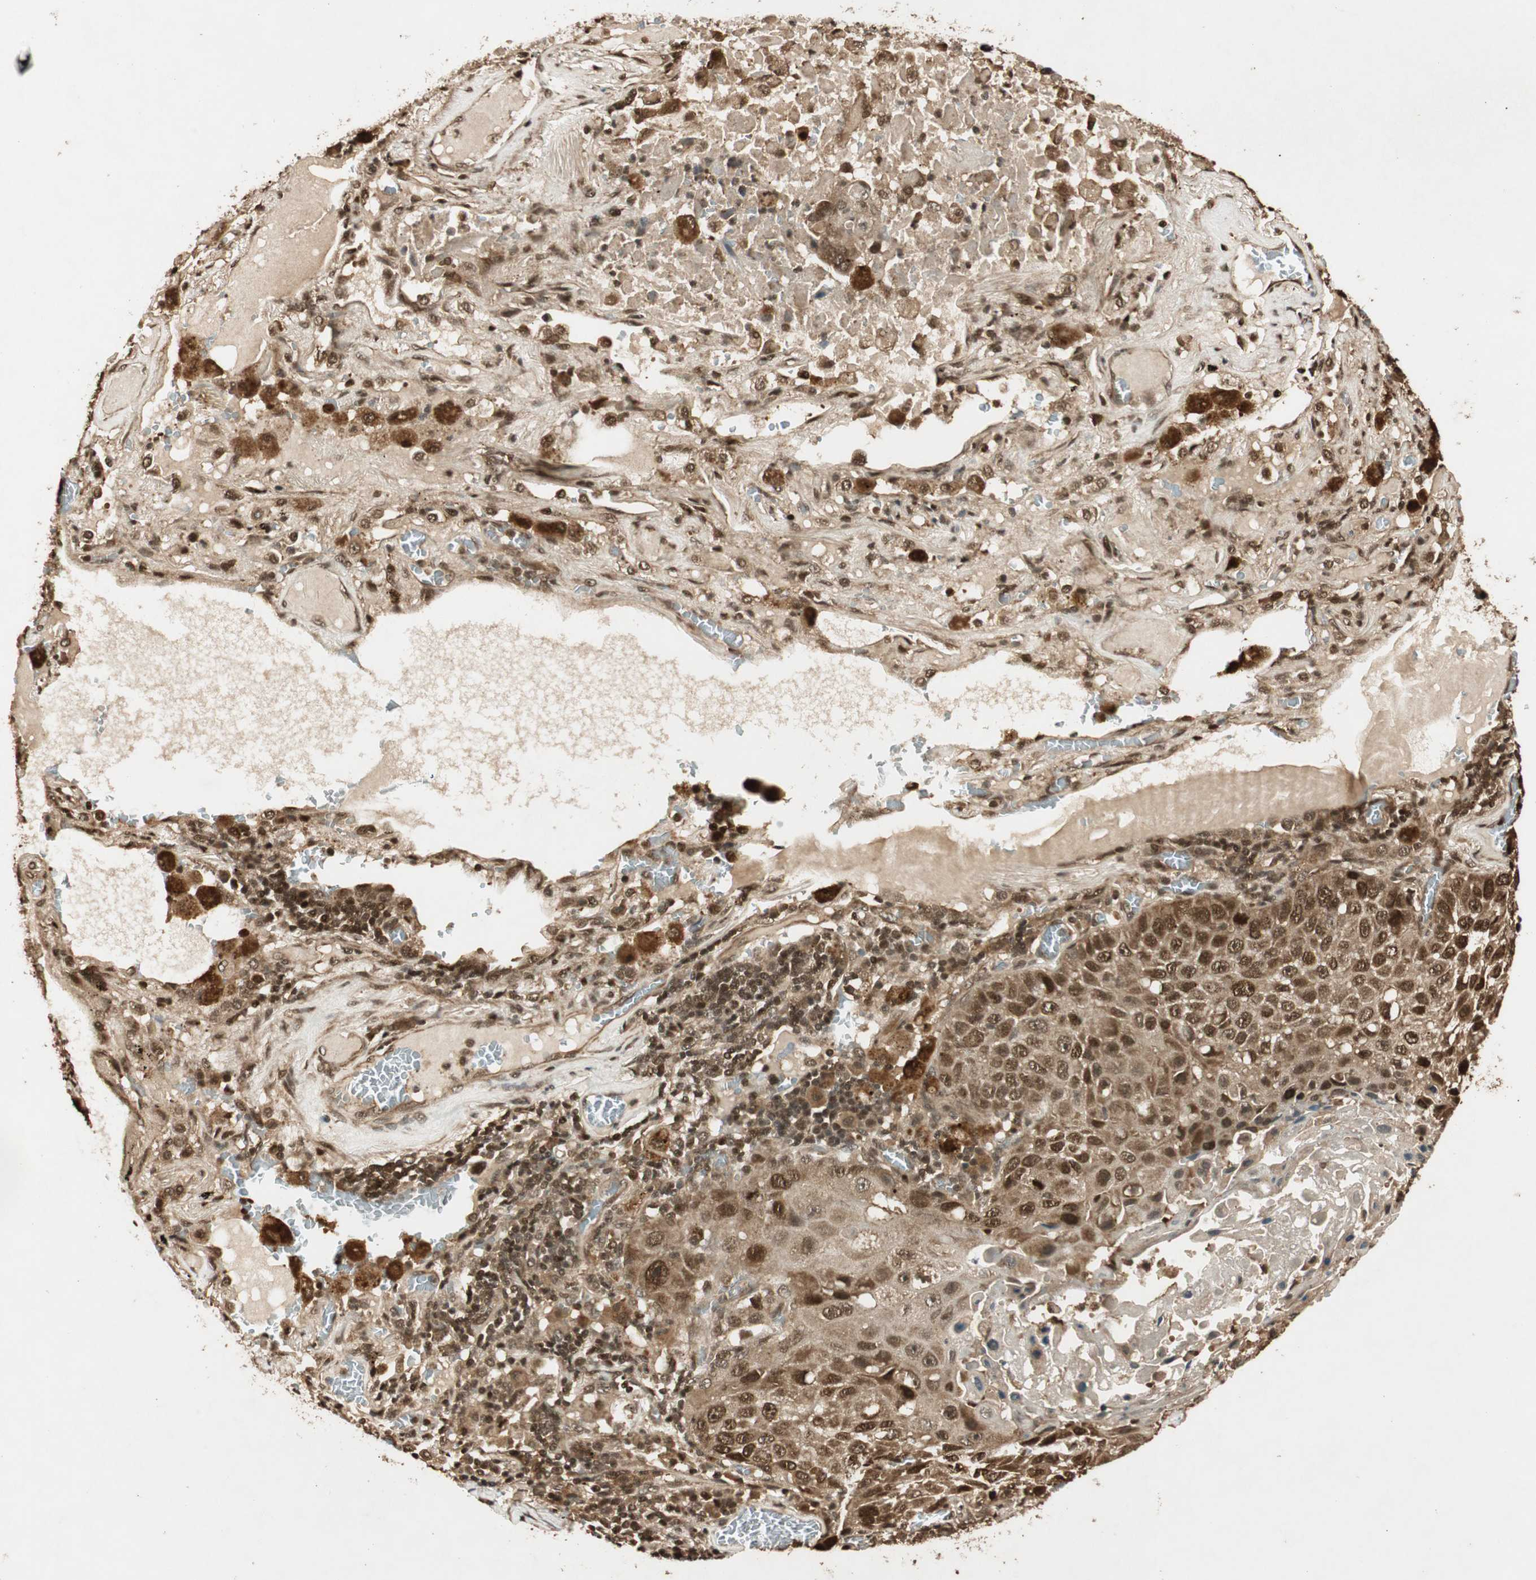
{"staining": {"intensity": "strong", "quantity": ">75%", "location": "cytoplasmic/membranous,nuclear"}, "tissue": "lung cancer", "cell_type": "Tumor cells", "image_type": "cancer", "snomed": [{"axis": "morphology", "description": "Squamous cell carcinoma, NOS"}, {"axis": "topography", "description": "Lung"}], "caption": "Protein staining exhibits strong cytoplasmic/membranous and nuclear positivity in approximately >75% of tumor cells in lung squamous cell carcinoma.", "gene": "RPA3", "patient": {"sex": "male", "age": 57}}